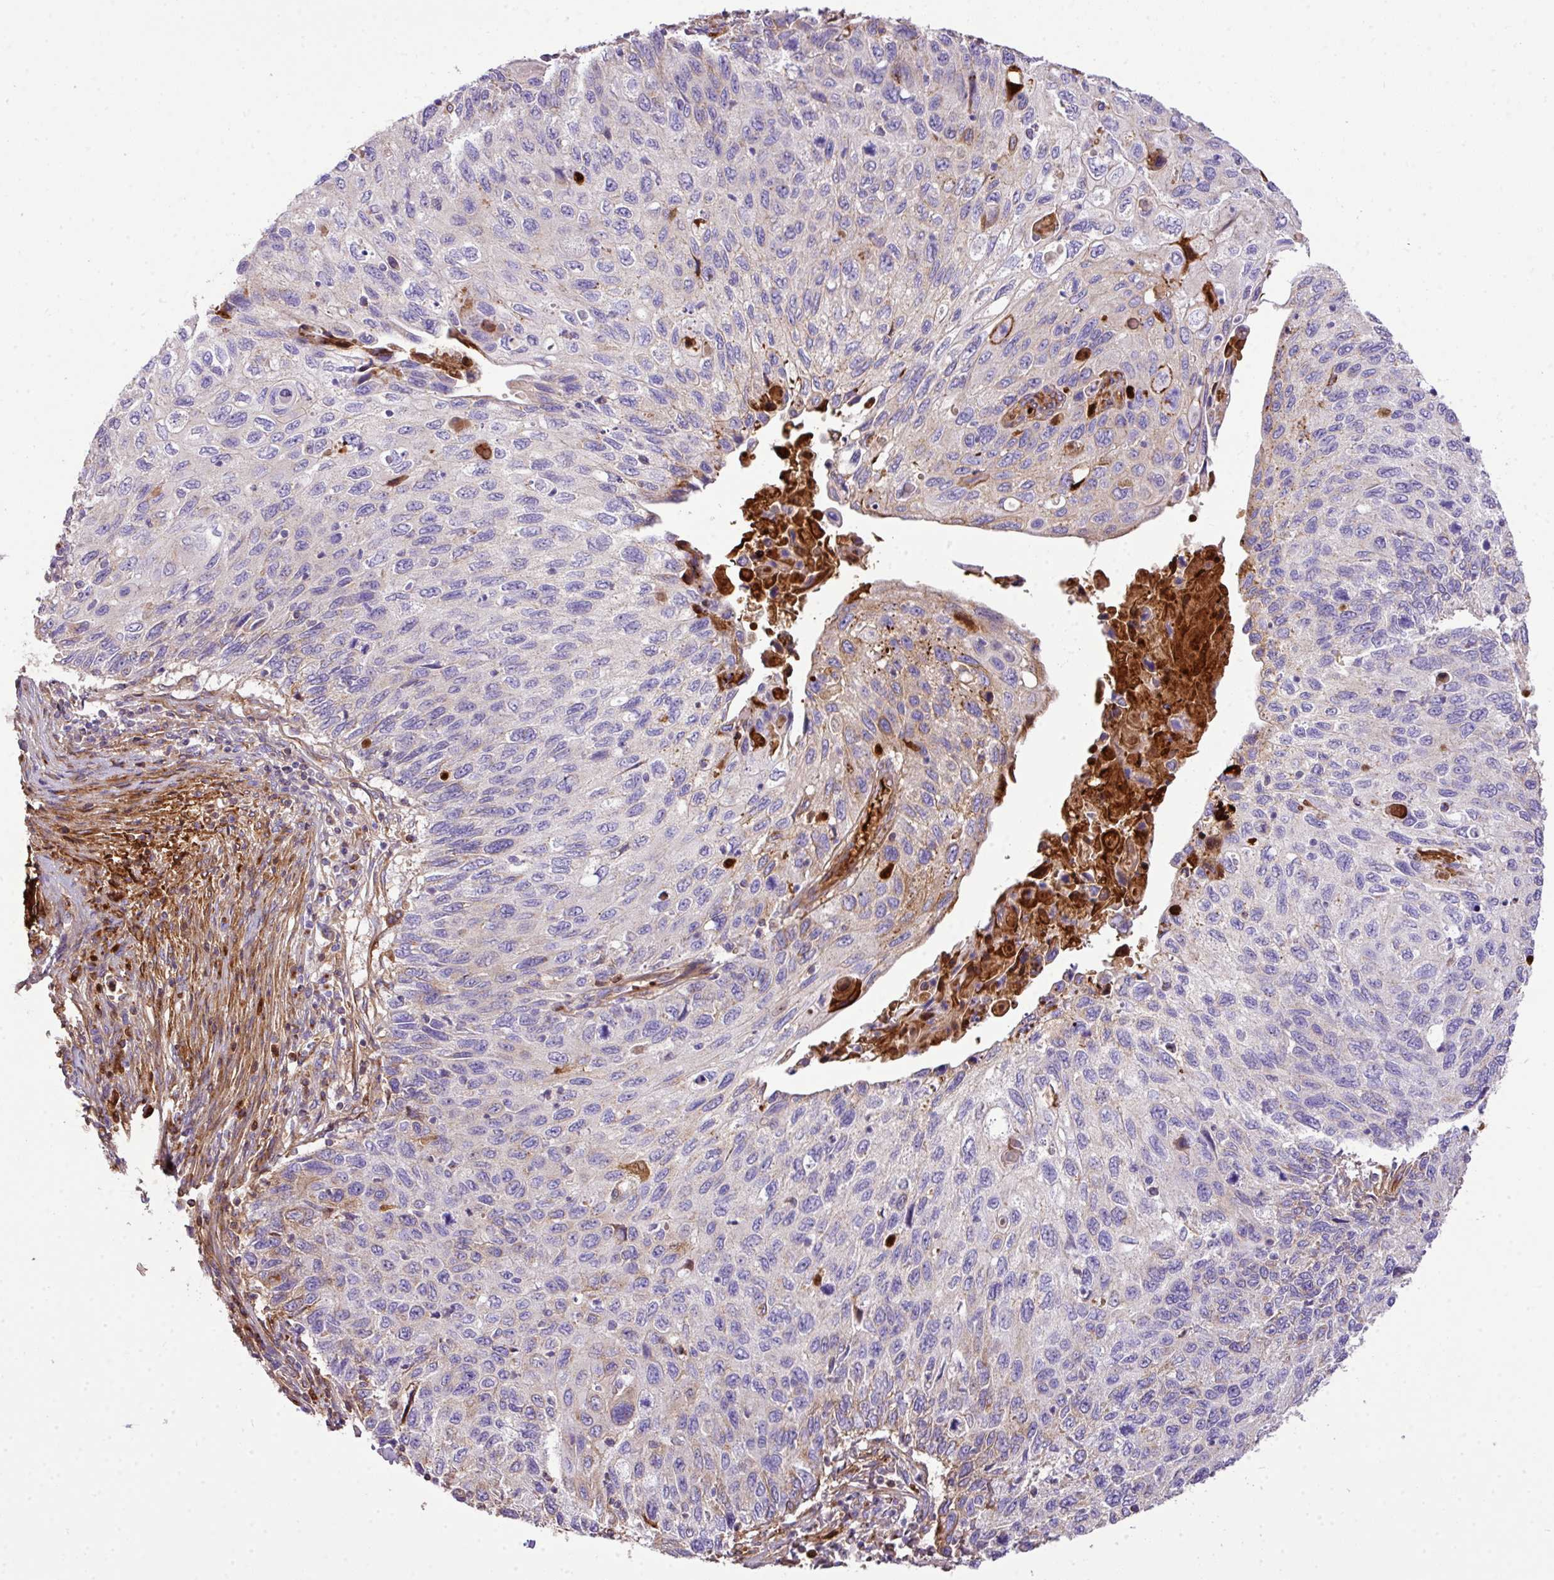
{"staining": {"intensity": "weak", "quantity": "<25%", "location": "cytoplasmic/membranous"}, "tissue": "cervical cancer", "cell_type": "Tumor cells", "image_type": "cancer", "snomed": [{"axis": "morphology", "description": "Squamous cell carcinoma, NOS"}, {"axis": "topography", "description": "Cervix"}], "caption": "An image of cervical cancer stained for a protein displays no brown staining in tumor cells.", "gene": "CTXN2", "patient": {"sex": "female", "age": 70}}